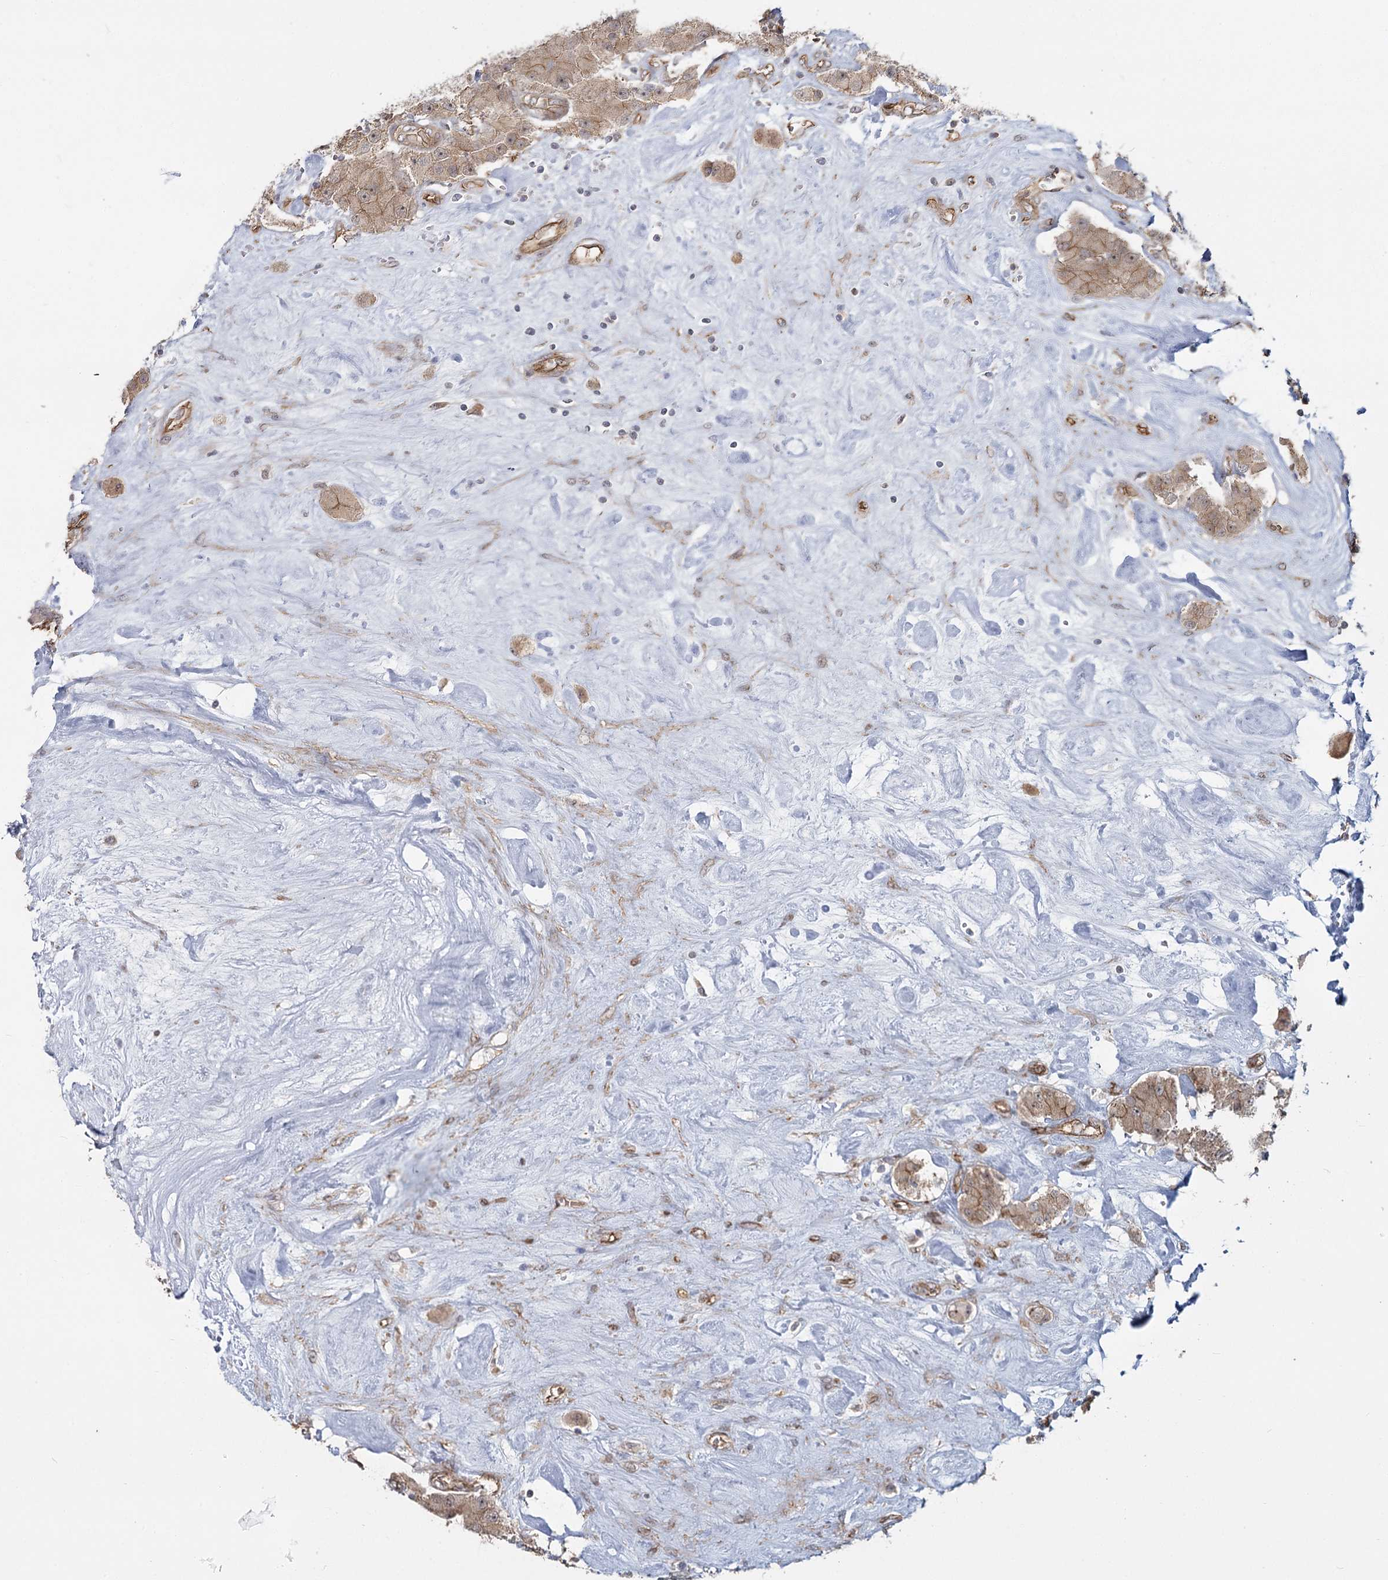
{"staining": {"intensity": "moderate", "quantity": ">75%", "location": "cytoplasmic/membranous"}, "tissue": "carcinoid", "cell_type": "Tumor cells", "image_type": "cancer", "snomed": [{"axis": "morphology", "description": "Carcinoid, malignant, NOS"}, {"axis": "topography", "description": "Pancreas"}], "caption": "Malignant carcinoid stained for a protein (brown) demonstrates moderate cytoplasmic/membranous positive staining in approximately >75% of tumor cells.", "gene": "RPP14", "patient": {"sex": "male", "age": 41}}